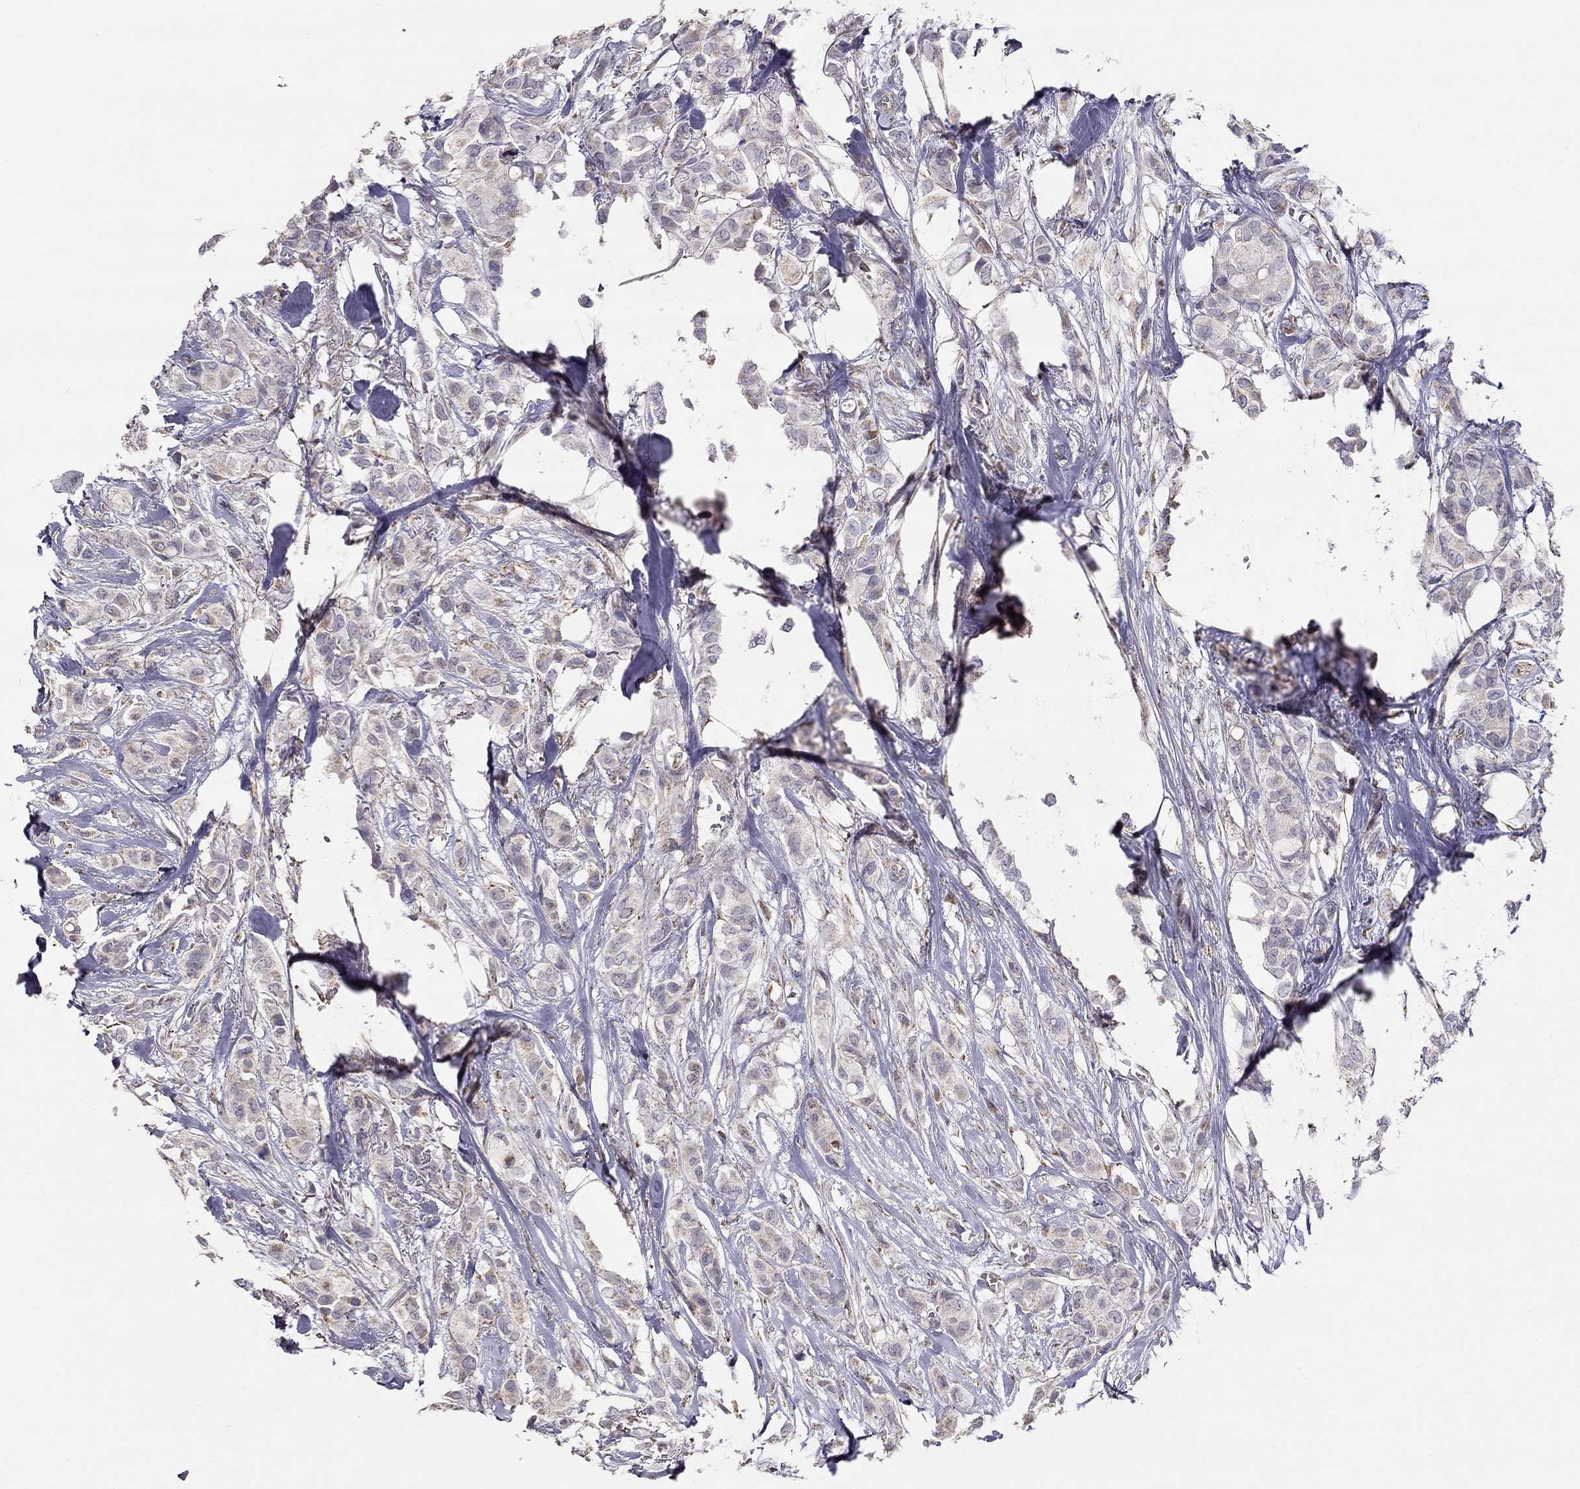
{"staining": {"intensity": "weak", "quantity": "25%-75%", "location": "cytoplasmic/membranous"}, "tissue": "breast cancer", "cell_type": "Tumor cells", "image_type": "cancer", "snomed": [{"axis": "morphology", "description": "Duct carcinoma"}, {"axis": "topography", "description": "Breast"}], "caption": "Immunohistochemistry (IHC) staining of infiltrating ductal carcinoma (breast), which shows low levels of weak cytoplasmic/membranous staining in about 25%-75% of tumor cells indicating weak cytoplasmic/membranous protein expression. The staining was performed using DAB (brown) for protein detection and nuclei were counterstained in hematoxylin (blue).", "gene": "LRIT3", "patient": {"sex": "female", "age": 85}}